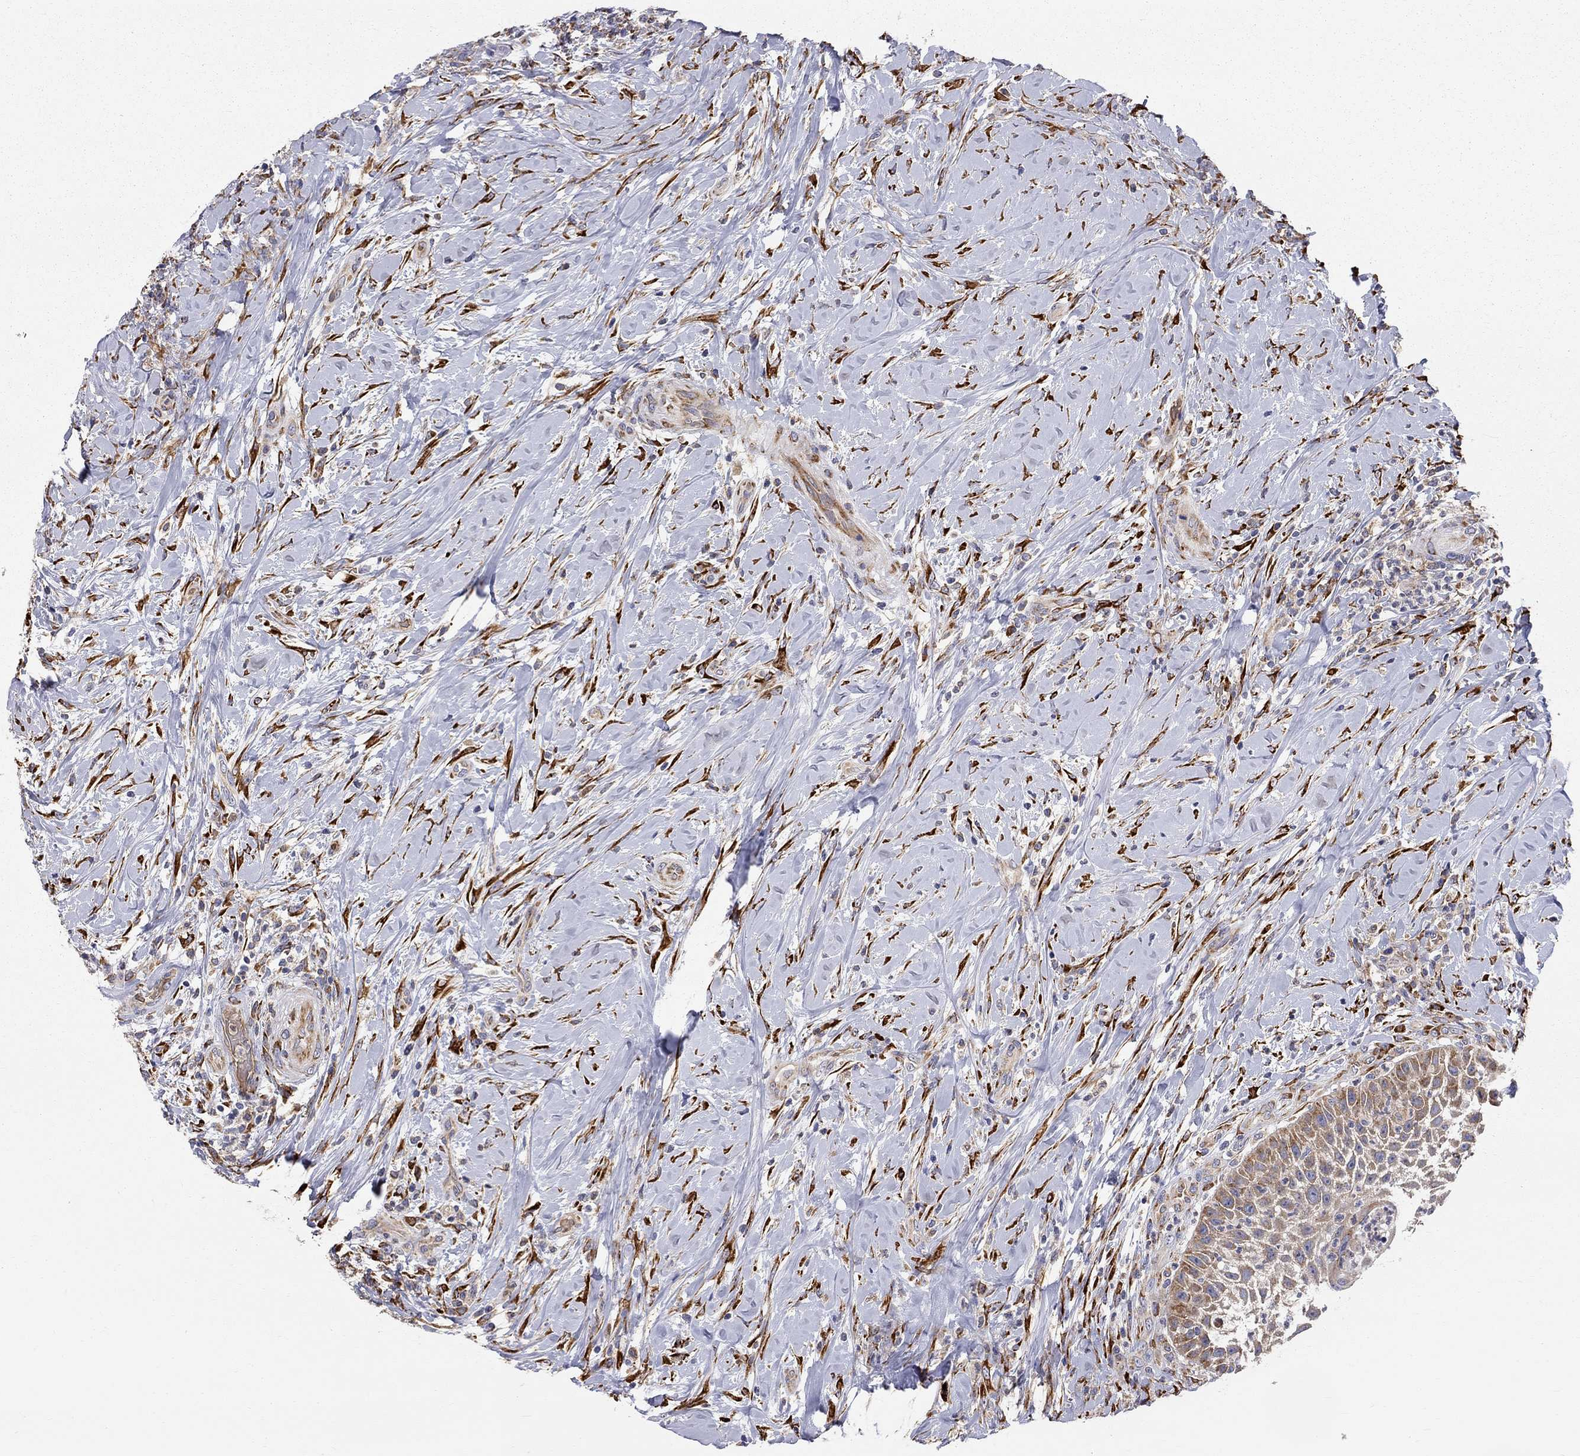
{"staining": {"intensity": "moderate", "quantity": "25%-75%", "location": "cytoplasmic/membranous"}, "tissue": "head and neck cancer", "cell_type": "Tumor cells", "image_type": "cancer", "snomed": [{"axis": "morphology", "description": "Squamous cell carcinoma, NOS"}, {"axis": "topography", "description": "Head-Neck"}], "caption": "Head and neck cancer (squamous cell carcinoma) stained for a protein demonstrates moderate cytoplasmic/membranous positivity in tumor cells.", "gene": "CASTOR1", "patient": {"sex": "male", "age": 69}}